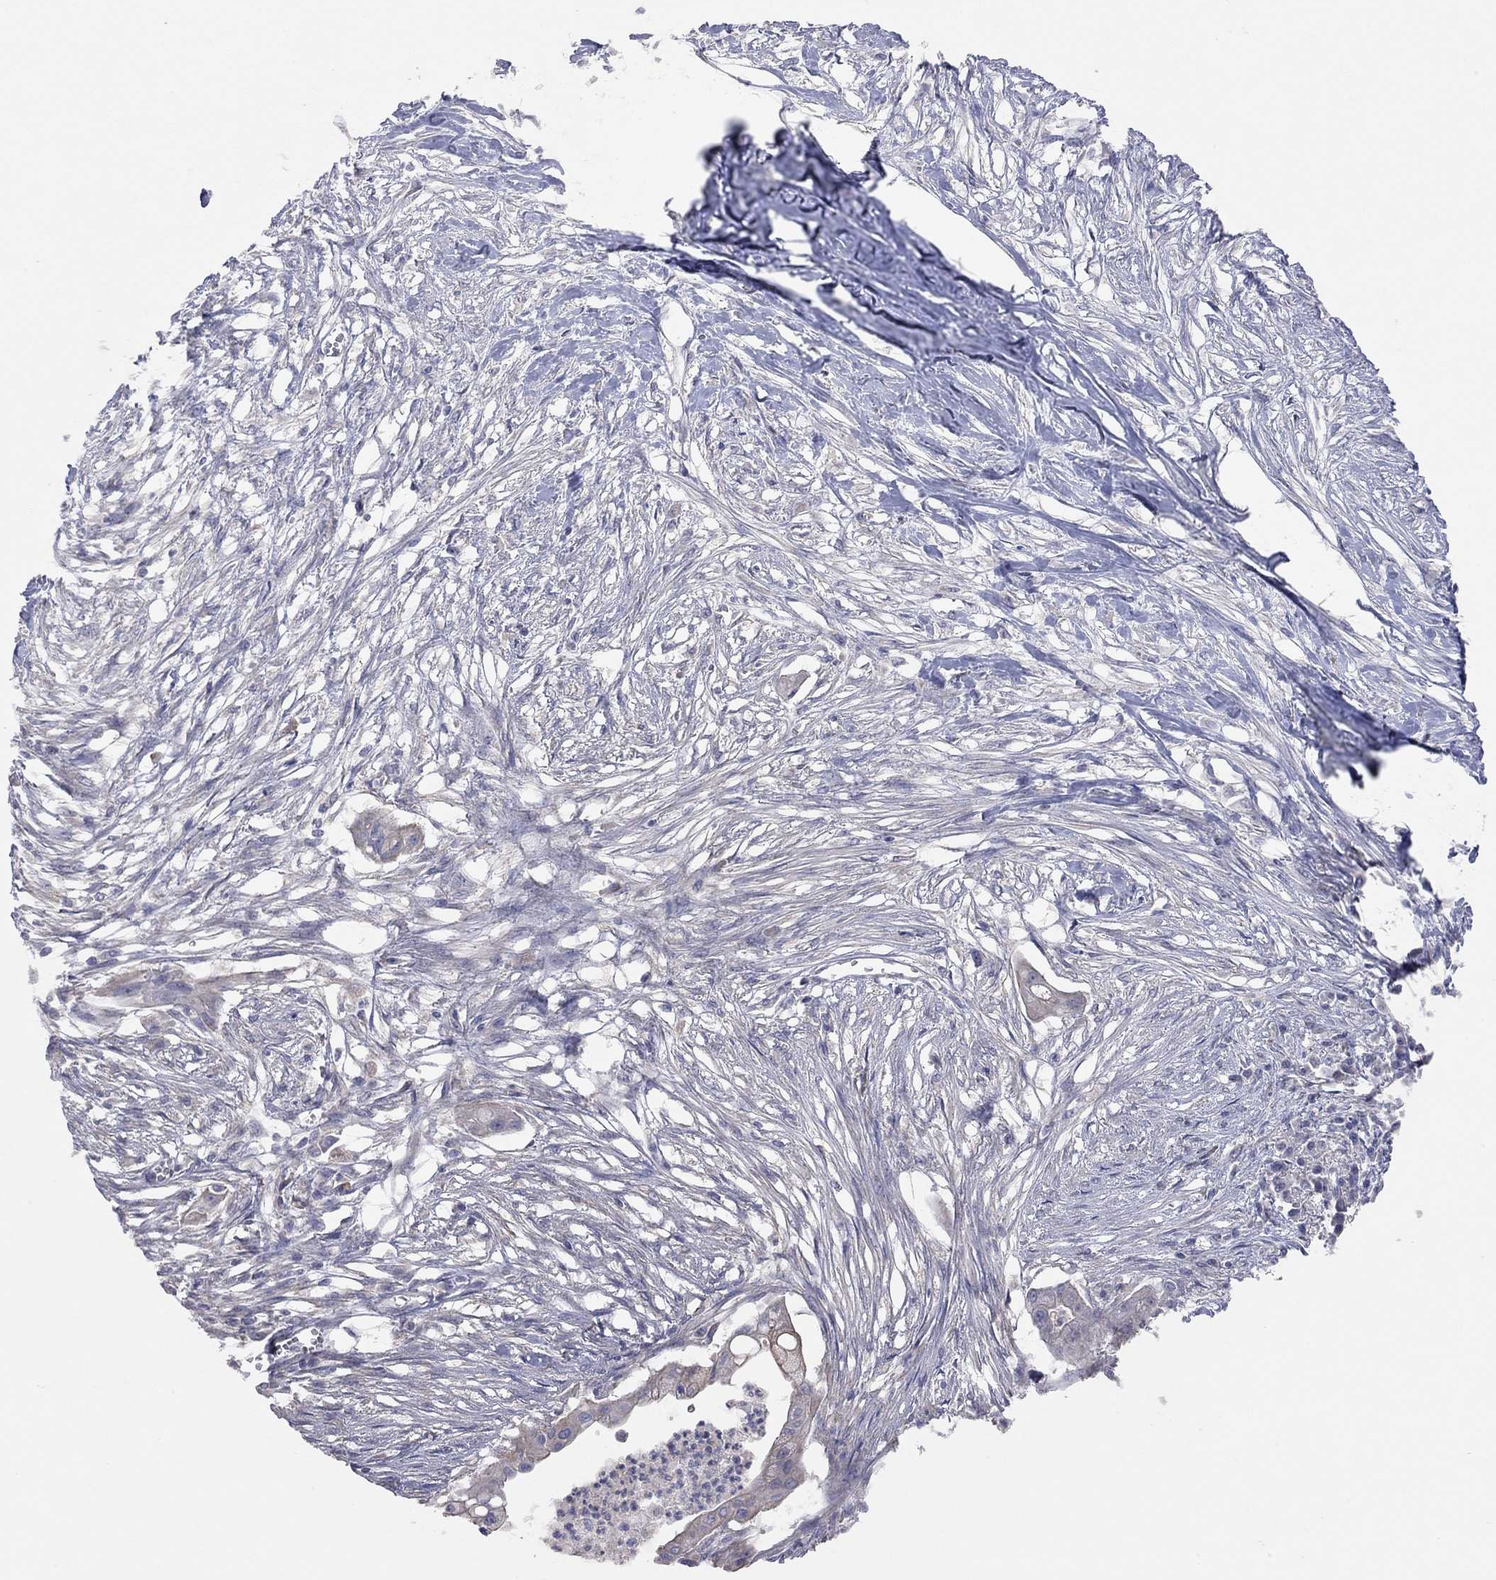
{"staining": {"intensity": "negative", "quantity": "none", "location": "none"}, "tissue": "pancreatic cancer", "cell_type": "Tumor cells", "image_type": "cancer", "snomed": [{"axis": "morphology", "description": "Normal tissue, NOS"}, {"axis": "morphology", "description": "Adenocarcinoma, NOS"}, {"axis": "topography", "description": "Pancreas"}], "caption": "Pancreatic cancer stained for a protein using immunohistochemistry (IHC) exhibits no staining tumor cells.", "gene": "KCNB1", "patient": {"sex": "female", "age": 58}}